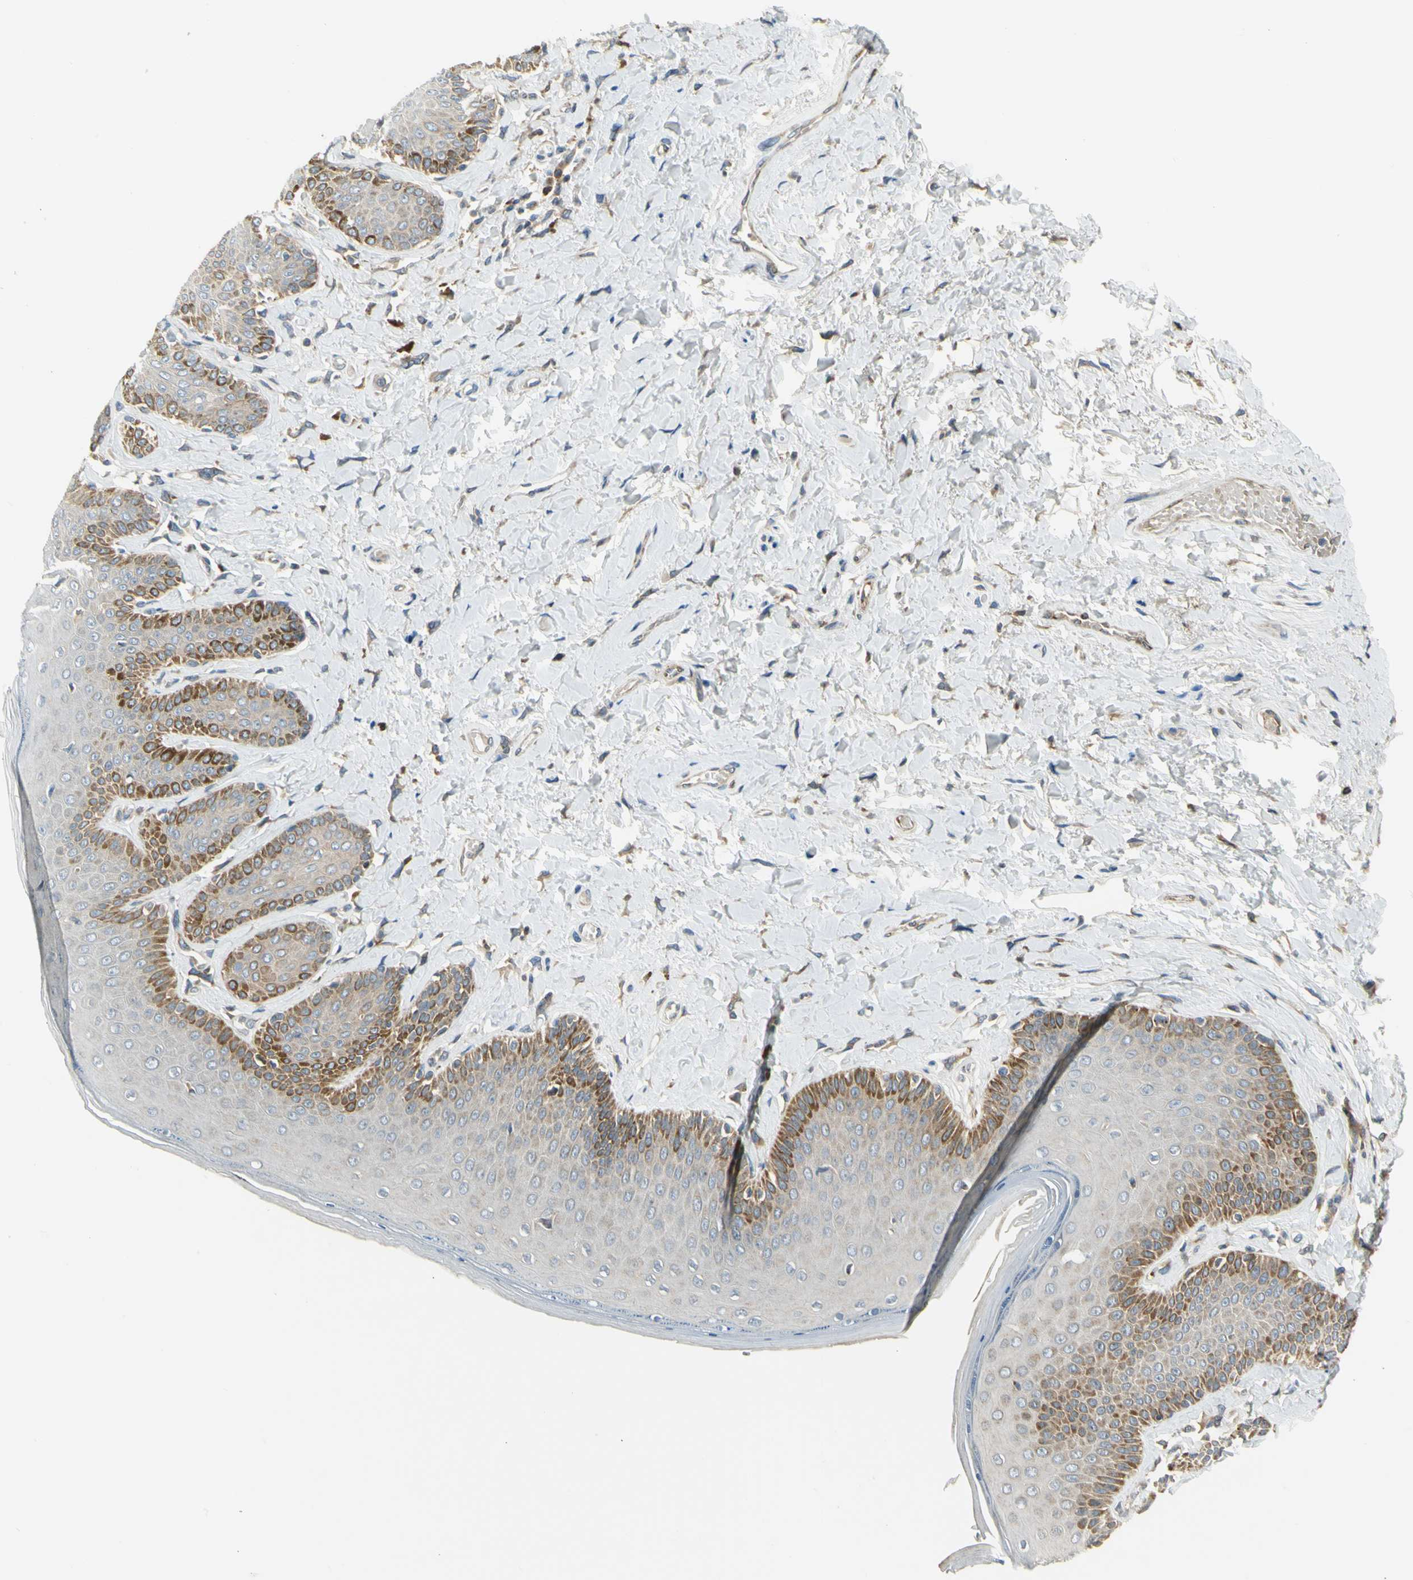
{"staining": {"intensity": "moderate", "quantity": "25%-75%", "location": "cytoplasmic/membranous"}, "tissue": "skin", "cell_type": "Epidermal cells", "image_type": "normal", "snomed": [{"axis": "morphology", "description": "Normal tissue, NOS"}, {"axis": "topography", "description": "Anal"}], "caption": "Protein positivity by immunohistochemistry (IHC) reveals moderate cytoplasmic/membranous positivity in about 25%-75% of epidermal cells in normal skin. (Stains: DAB (3,3'-diaminobenzidine) in brown, nuclei in blue, Microscopy: brightfield microscopy at high magnification).", "gene": "NPHP3", "patient": {"sex": "male", "age": 69}}